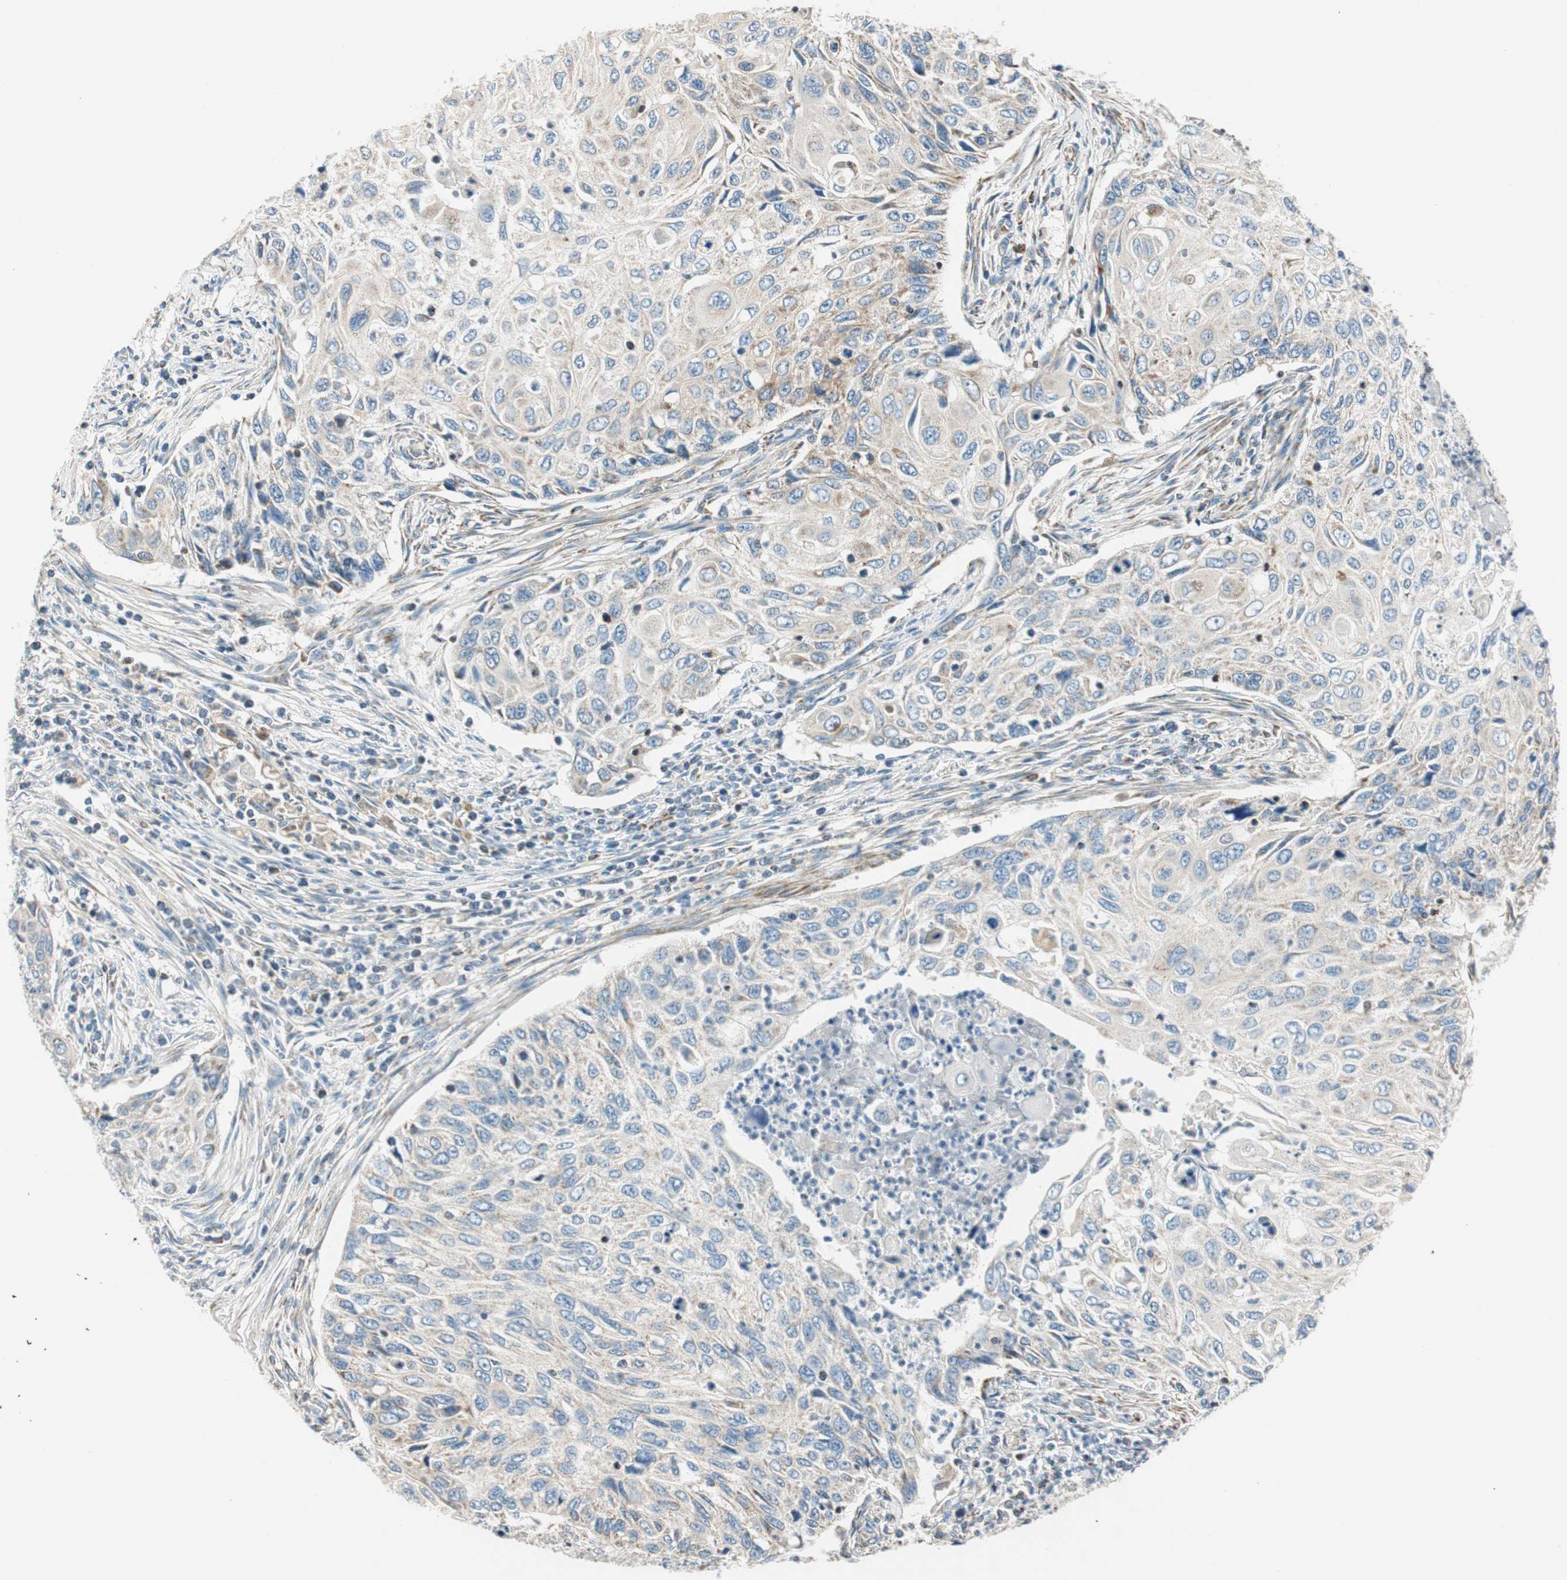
{"staining": {"intensity": "weak", "quantity": "25%-75%", "location": "cytoplasmic/membranous"}, "tissue": "cervical cancer", "cell_type": "Tumor cells", "image_type": "cancer", "snomed": [{"axis": "morphology", "description": "Squamous cell carcinoma, NOS"}, {"axis": "topography", "description": "Cervix"}], "caption": "Immunohistochemical staining of human squamous cell carcinoma (cervical) shows low levels of weak cytoplasmic/membranous protein staining in about 25%-75% of tumor cells.", "gene": "RORB", "patient": {"sex": "female", "age": 70}}